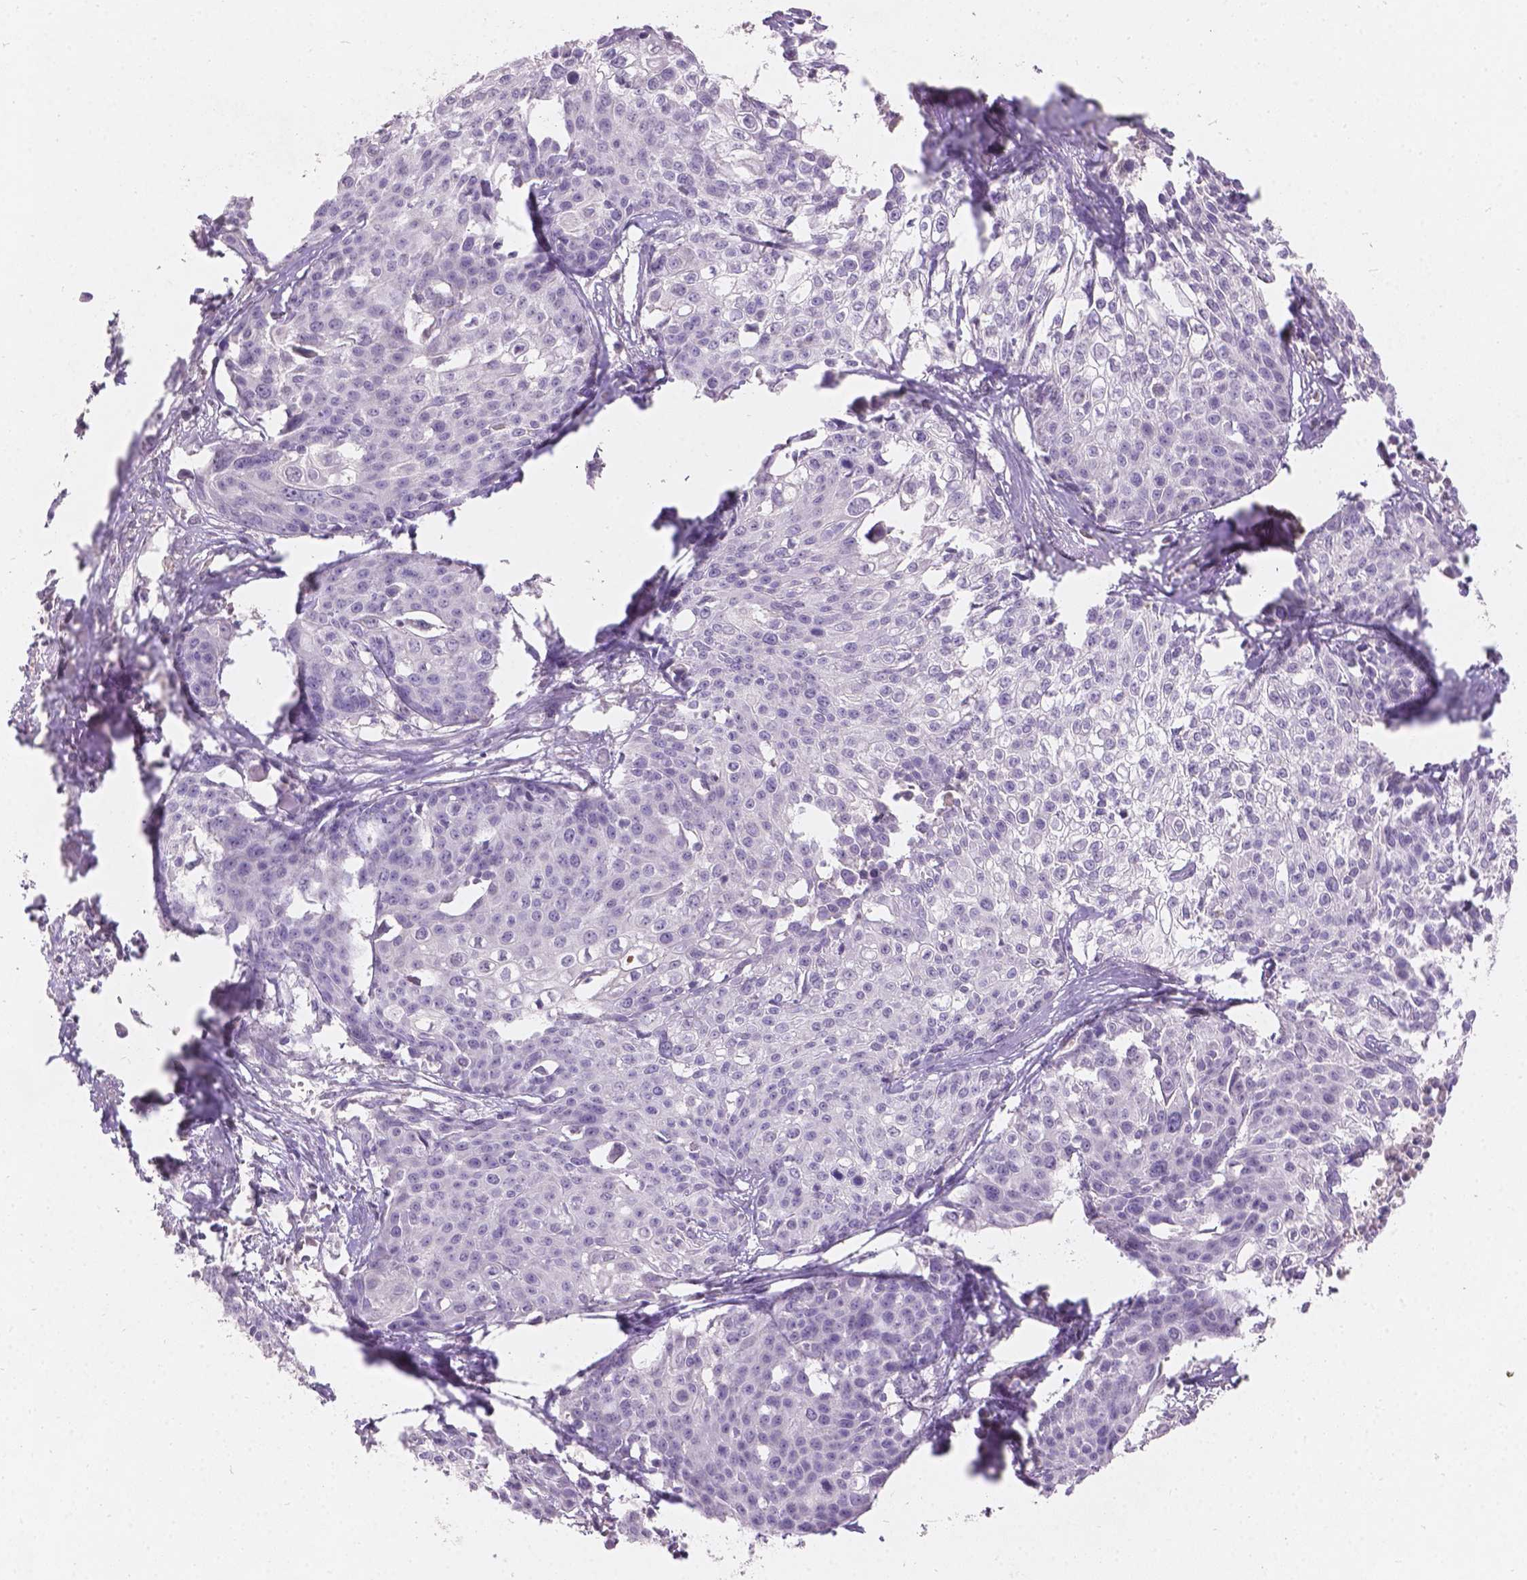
{"staining": {"intensity": "negative", "quantity": "none", "location": "none"}, "tissue": "cervical cancer", "cell_type": "Tumor cells", "image_type": "cancer", "snomed": [{"axis": "morphology", "description": "Squamous cell carcinoma, NOS"}, {"axis": "topography", "description": "Cervix"}], "caption": "There is no significant positivity in tumor cells of cervical cancer (squamous cell carcinoma). The staining was performed using DAB to visualize the protein expression in brown, while the nuclei were stained in blue with hematoxylin (Magnification: 20x).", "gene": "DCAF4L1", "patient": {"sex": "female", "age": 39}}